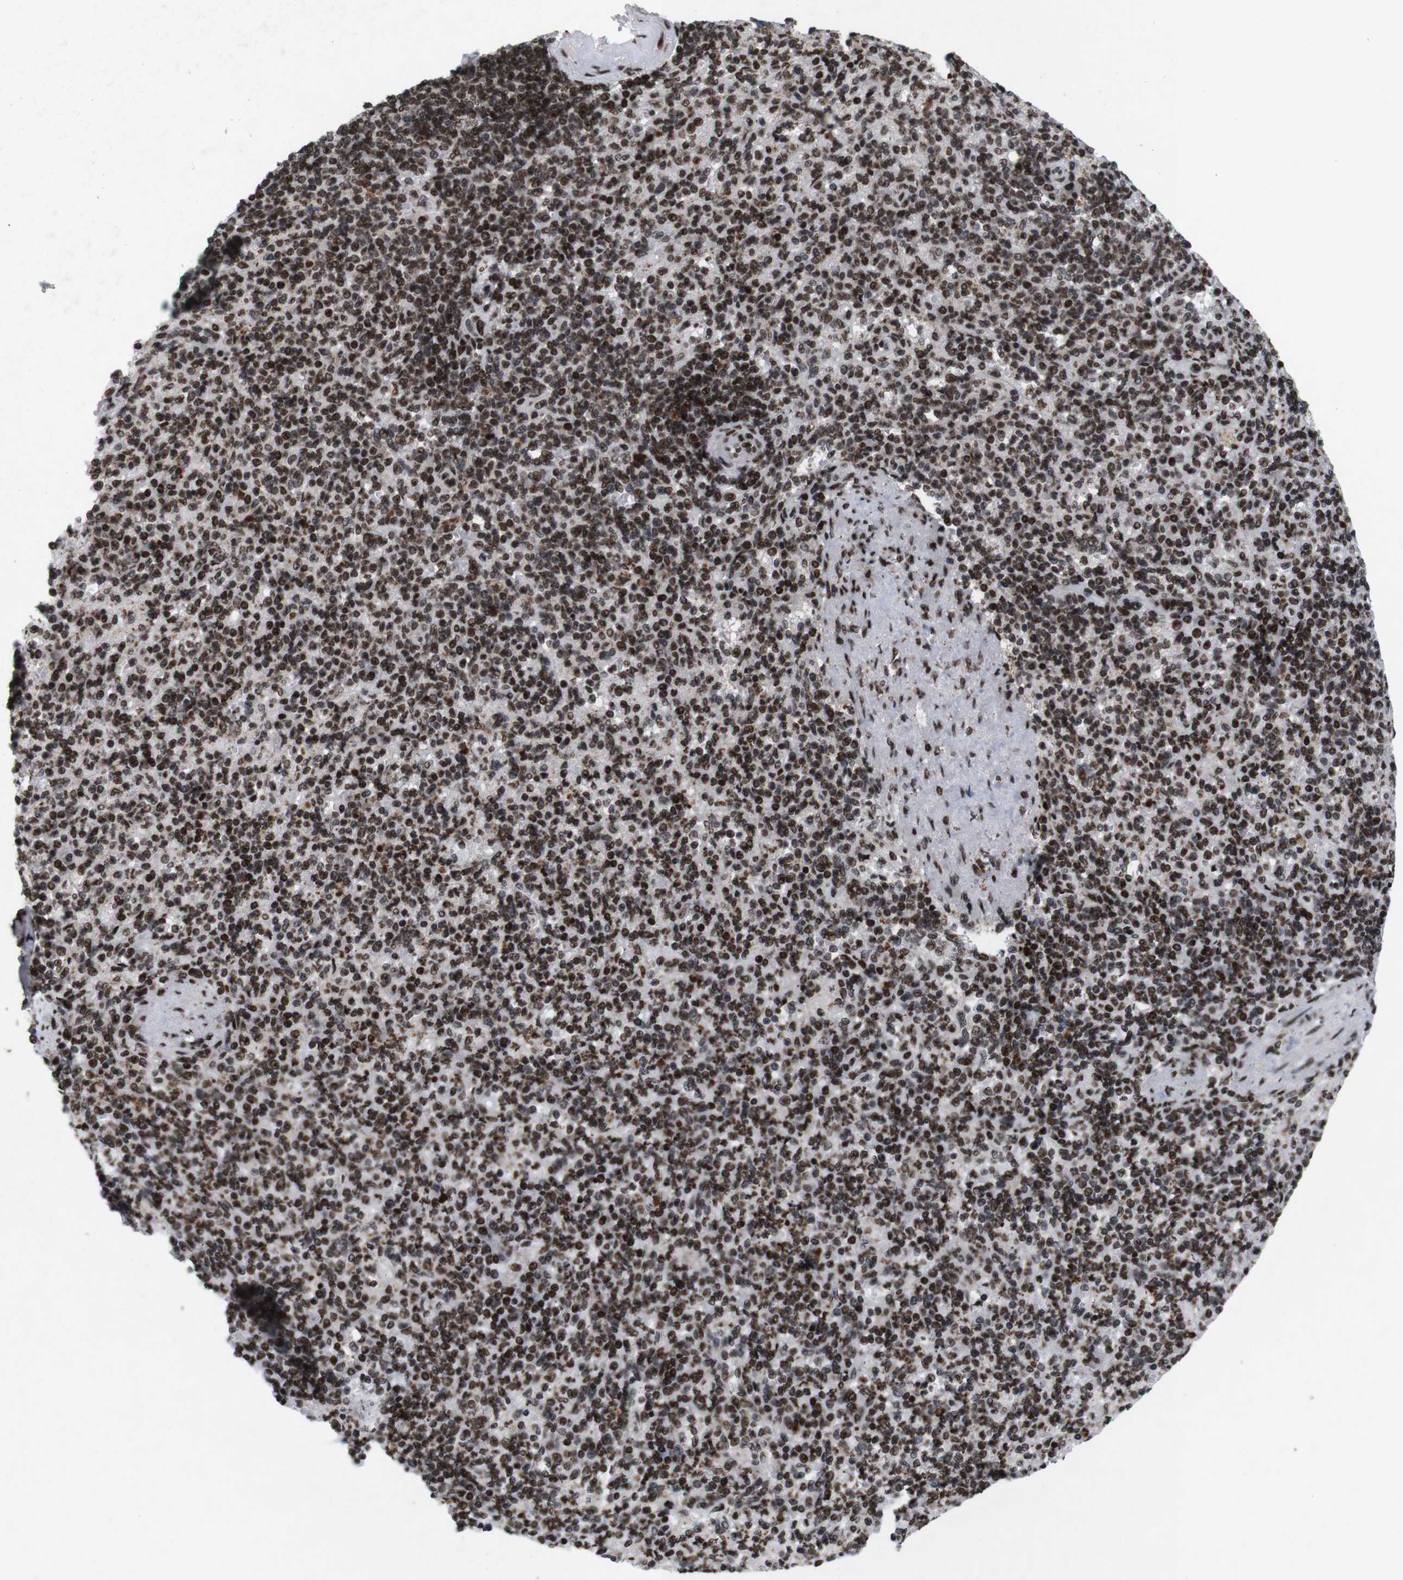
{"staining": {"intensity": "strong", "quantity": "25%-75%", "location": "nuclear"}, "tissue": "spleen", "cell_type": "Cells in red pulp", "image_type": "normal", "snomed": [{"axis": "morphology", "description": "Normal tissue, NOS"}, {"axis": "topography", "description": "Spleen"}], "caption": "IHC image of benign spleen stained for a protein (brown), which shows high levels of strong nuclear positivity in about 25%-75% of cells in red pulp.", "gene": "MAGEH1", "patient": {"sex": "female", "age": 74}}